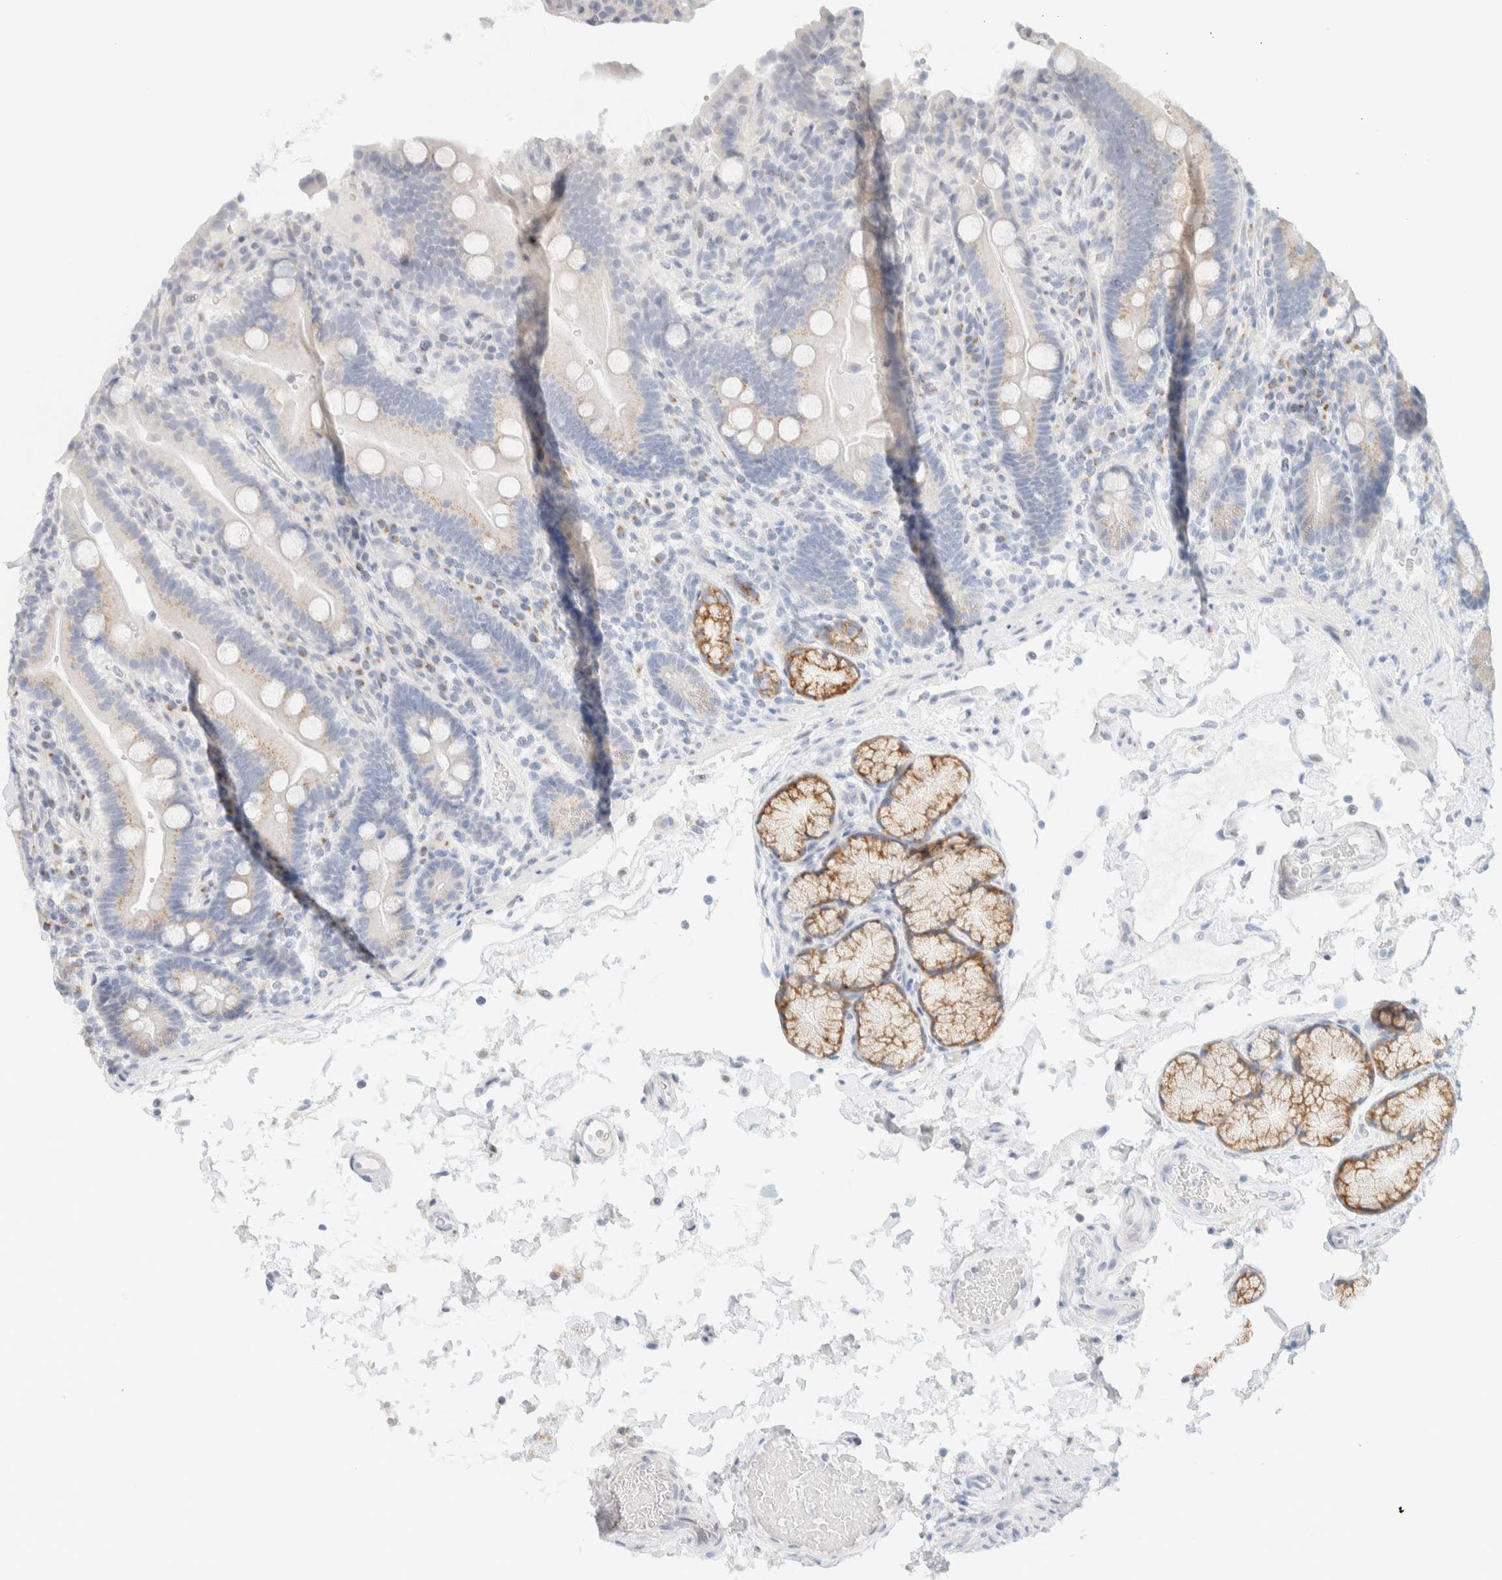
{"staining": {"intensity": "moderate", "quantity": "25%-75%", "location": "cytoplasmic/membranous"}, "tissue": "duodenum", "cell_type": "Glandular cells", "image_type": "normal", "snomed": [{"axis": "morphology", "description": "Normal tissue, NOS"}, {"axis": "topography", "description": "Small intestine, NOS"}], "caption": "Human duodenum stained with a brown dye exhibits moderate cytoplasmic/membranous positive positivity in approximately 25%-75% of glandular cells.", "gene": "SPNS3", "patient": {"sex": "female", "age": 71}}